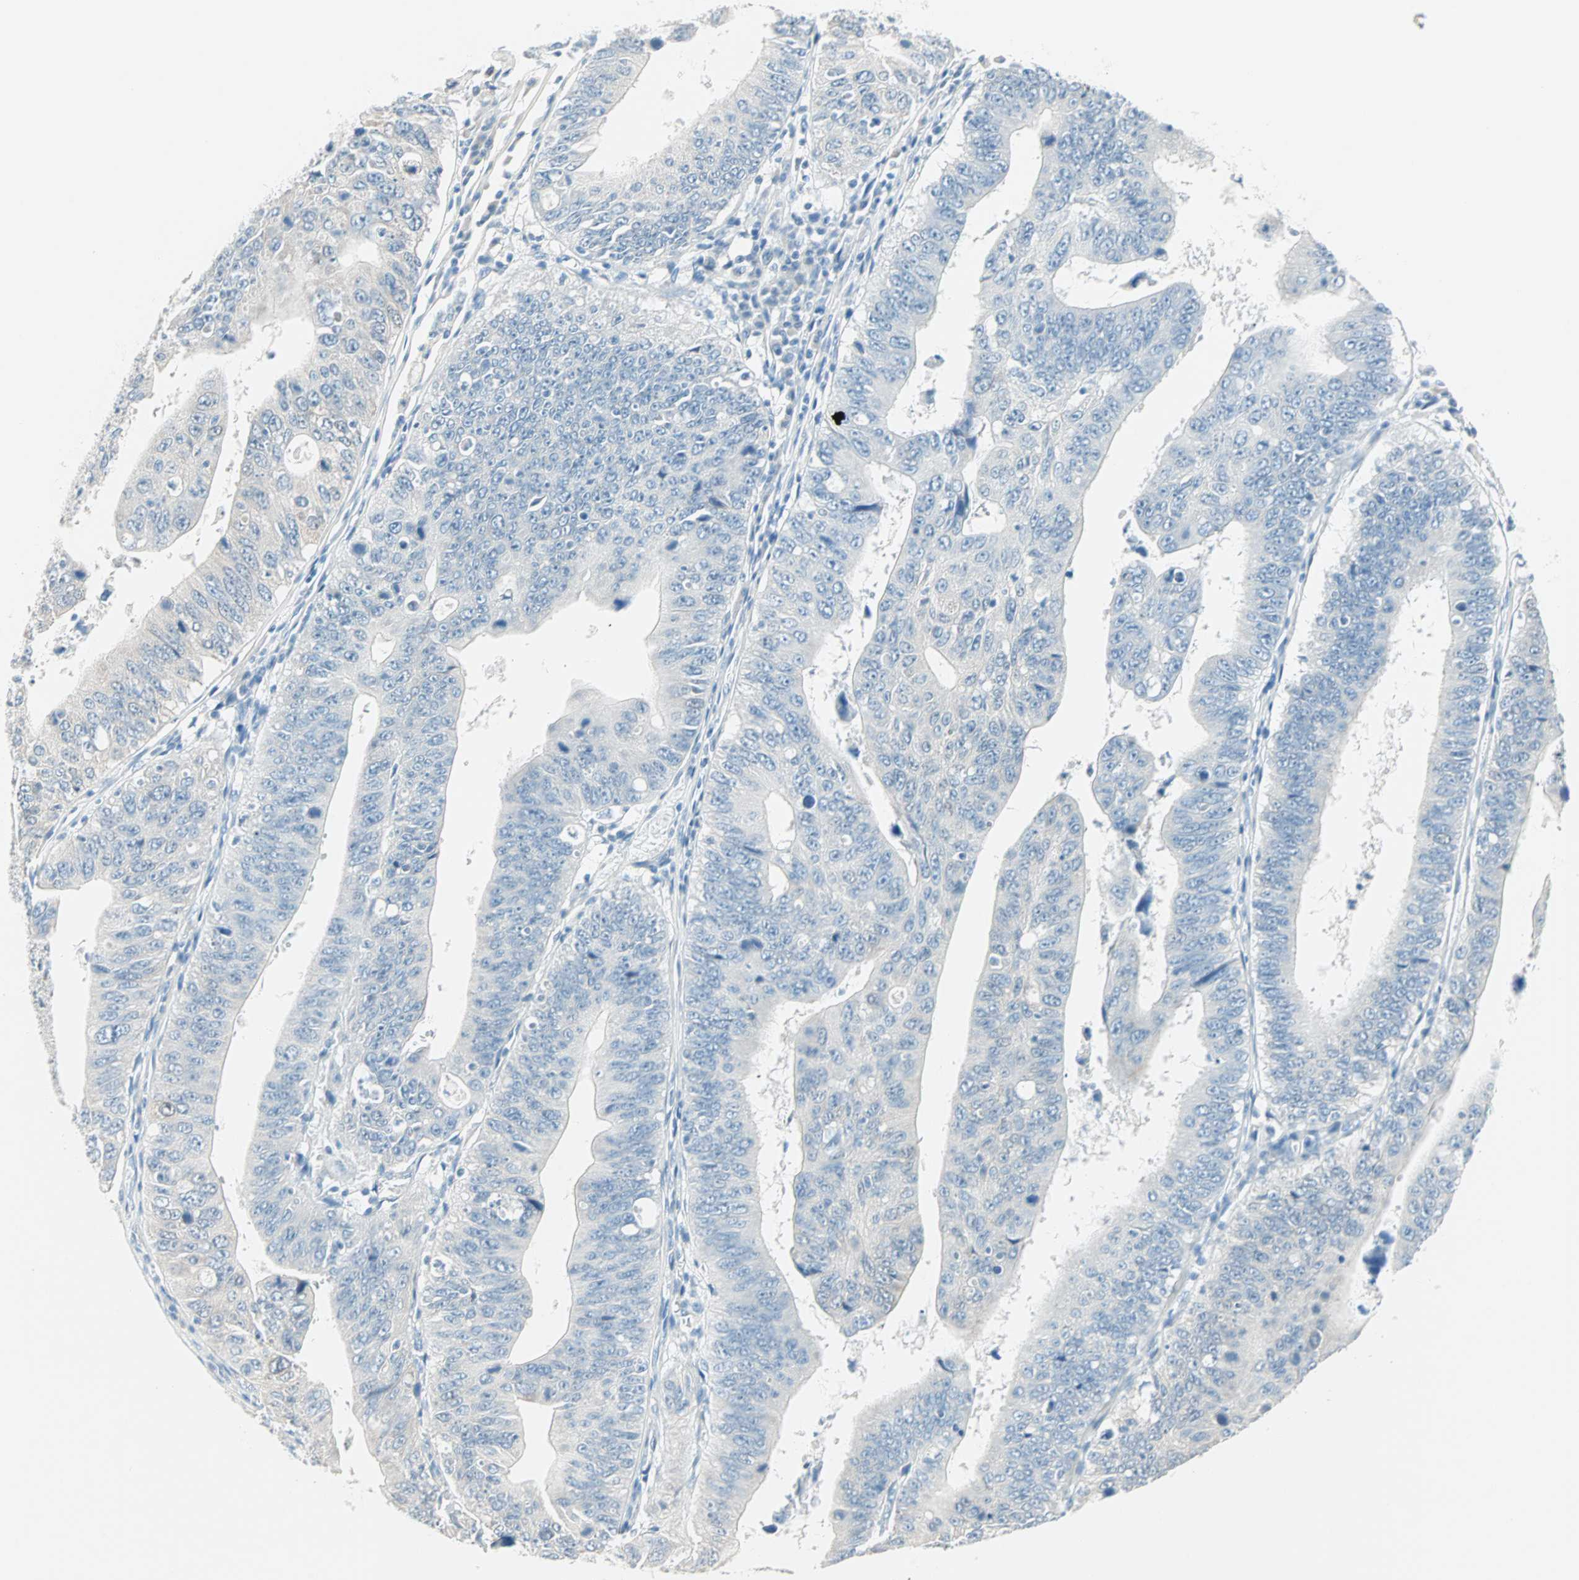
{"staining": {"intensity": "negative", "quantity": "none", "location": "none"}, "tissue": "stomach cancer", "cell_type": "Tumor cells", "image_type": "cancer", "snomed": [{"axis": "morphology", "description": "Adenocarcinoma, NOS"}, {"axis": "topography", "description": "Stomach"}], "caption": "Immunohistochemistry micrograph of neoplastic tissue: human stomach cancer (adenocarcinoma) stained with DAB displays no significant protein expression in tumor cells.", "gene": "SULT1C2", "patient": {"sex": "male", "age": 59}}